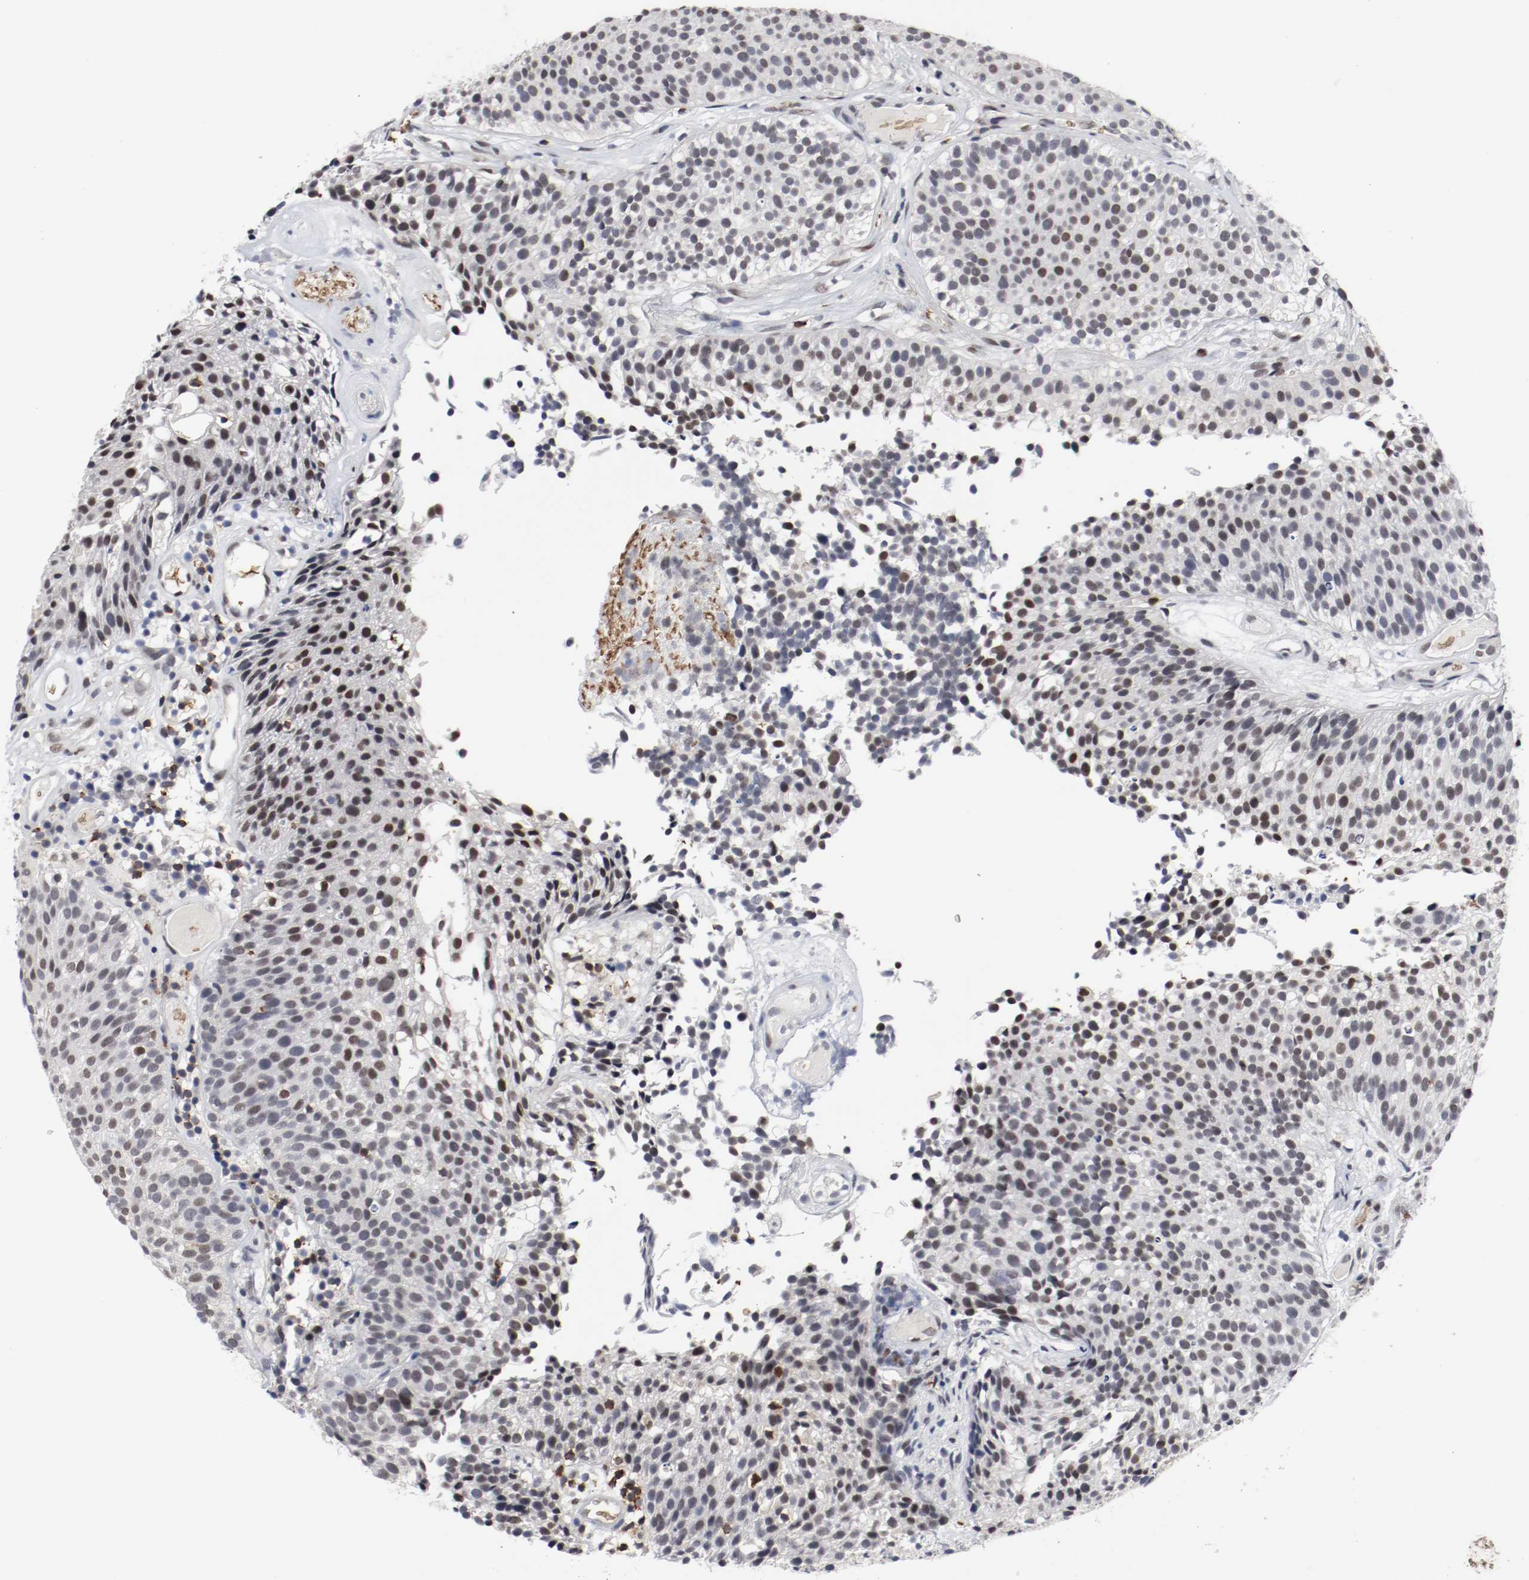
{"staining": {"intensity": "weak", "quantity": "25%-75%", "location": "nuclear"}, "tissue": "urothelial cancer", "cell_type": "Tumor cells", "image_type": "cancer", "snomed": [{"axis": "morphology", "description": "Urothelial carcinoma, Low grade"}, {"axis": "topography", "description": "Urinary bladder"}], "caption": "Protein expression analysis of human low-grade urothelial carcinoma reveals weak nuclear staining in approximately 25%-75% of tumor cells.", "gene": "JUND", "patient": {"sex": "male", "age": 85}}